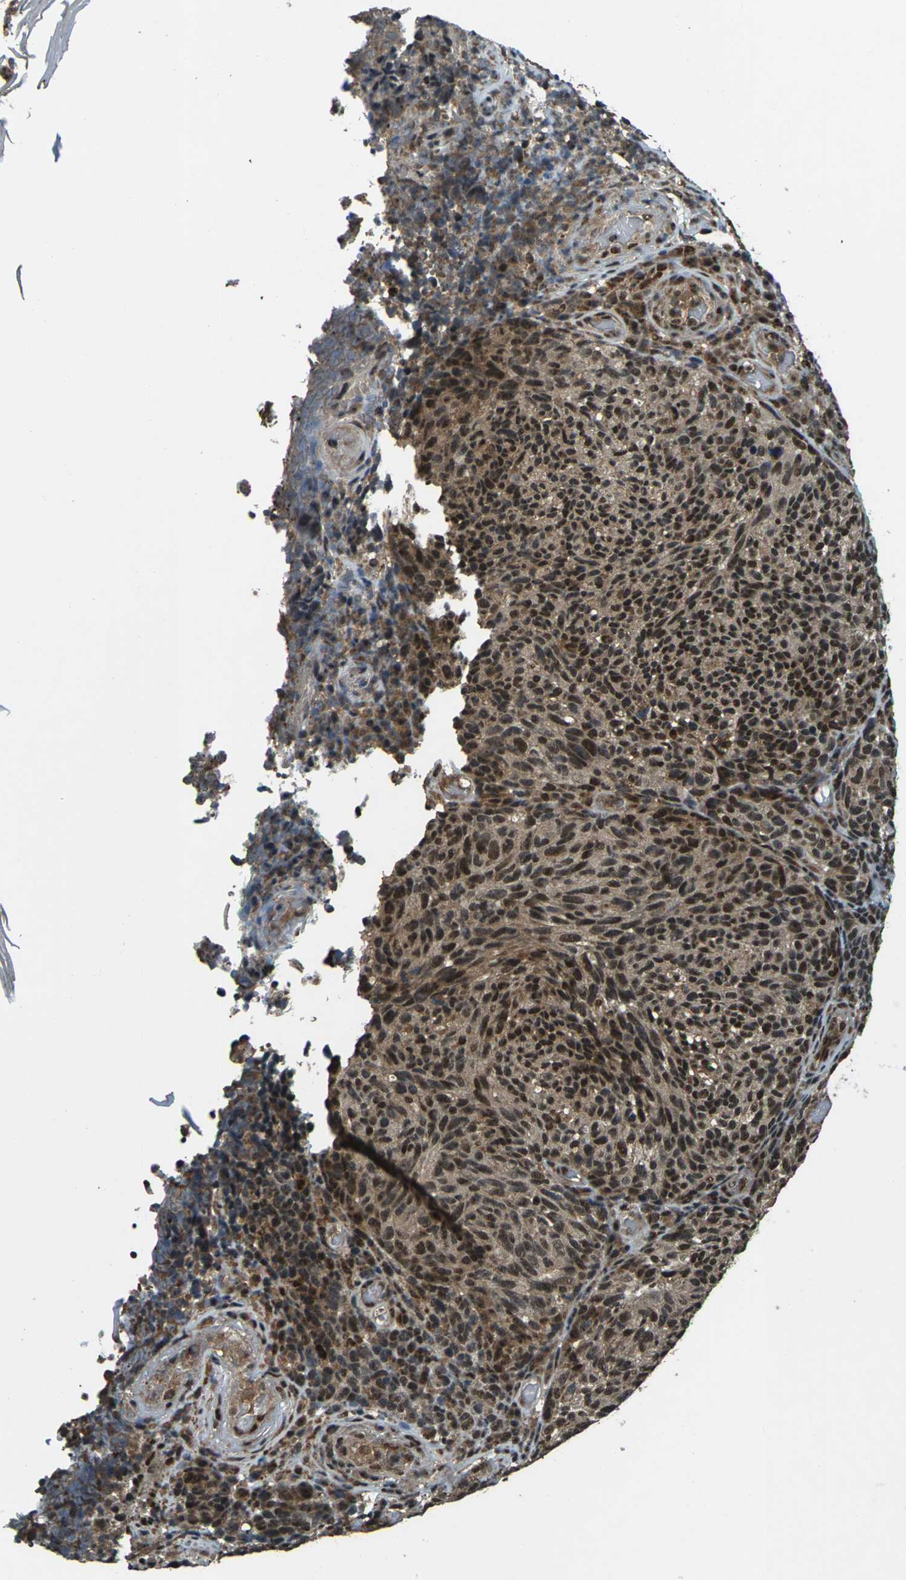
{"staining": {"intensity": "strong", "quantity": "25%-75%", "location": "cytoplasmic/membranous,nuclear"}, "tissue": "melanoma", "cell_type": "Tumor cells", "image_type": "cancer", "snomed": [{"axis": "morphology", "description": "Malignant melanoma, NOS"}, {"axis": "topography", "description": "Skin"}], "caption": "Strong cytoplasmic/membranous and nuclear protein expression is present in approximately 25%-75% of tumor cells in malignant melanoma.", "gene": "NR4A2", "patient": {"sex": "female", "age": 73}}